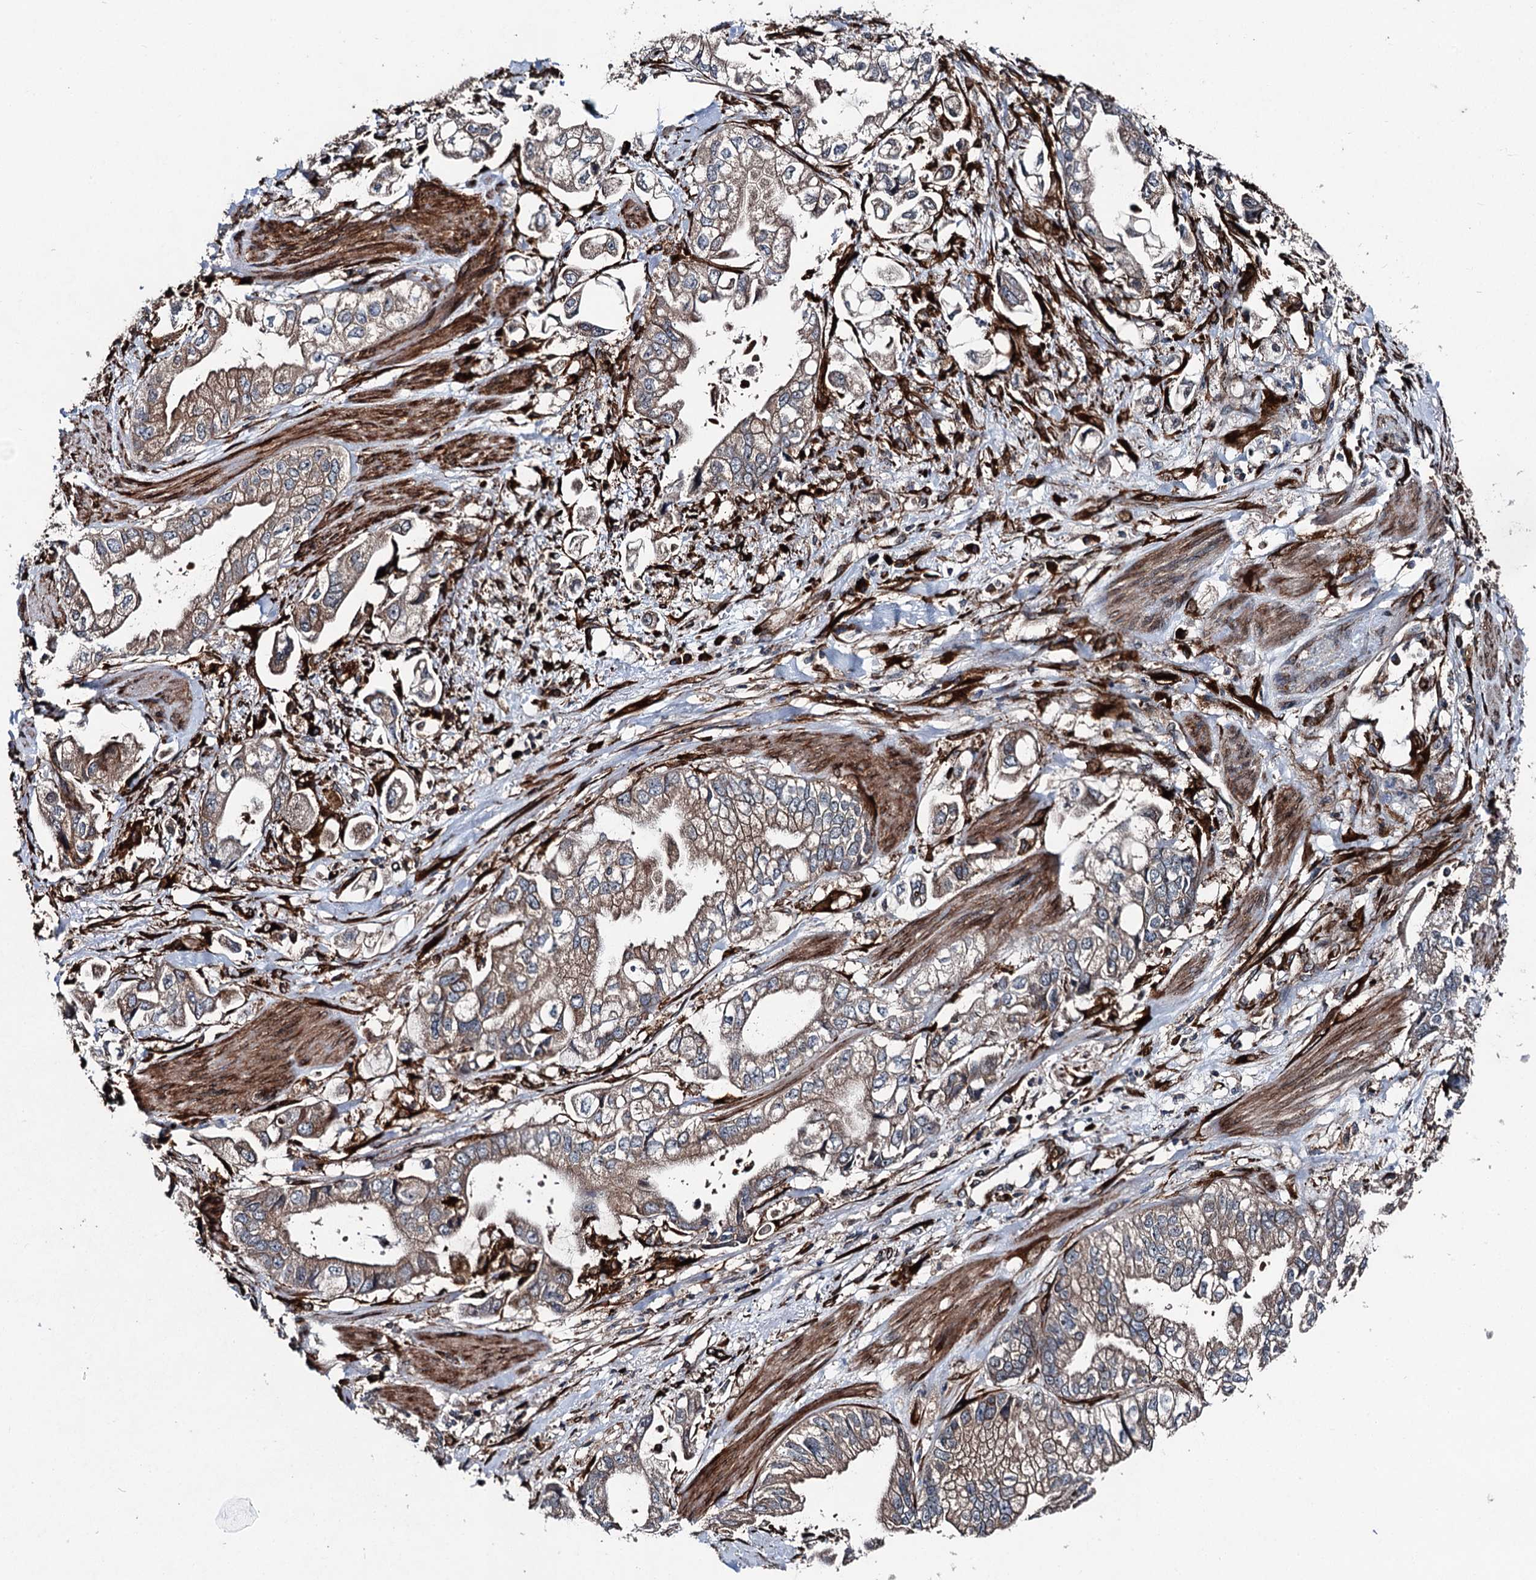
{"staining": {"intensity": "moderate", "quantity": ">75%", "location": "cytoplasmic/membranous"}, "tissue": "stomach cancer", "cell_type": "Tumor cells", "image_type": "cancer", "snomed": [{"axis": "morphology", "description": "Adenocarcinoma, NOS"}, {"axis": "topography", "description": "Stomach"}], "caption": "The photomicrograph shows staining of stomach cancer (adenocarcinoma), revealing moderate cytoplasmic/membranous protein expression (brown color) within tumor cells. (IHC, brightfield microscopy, high magnification).", "gene": "DDIAS", "patient": {"sex": "male", "age": 62}}